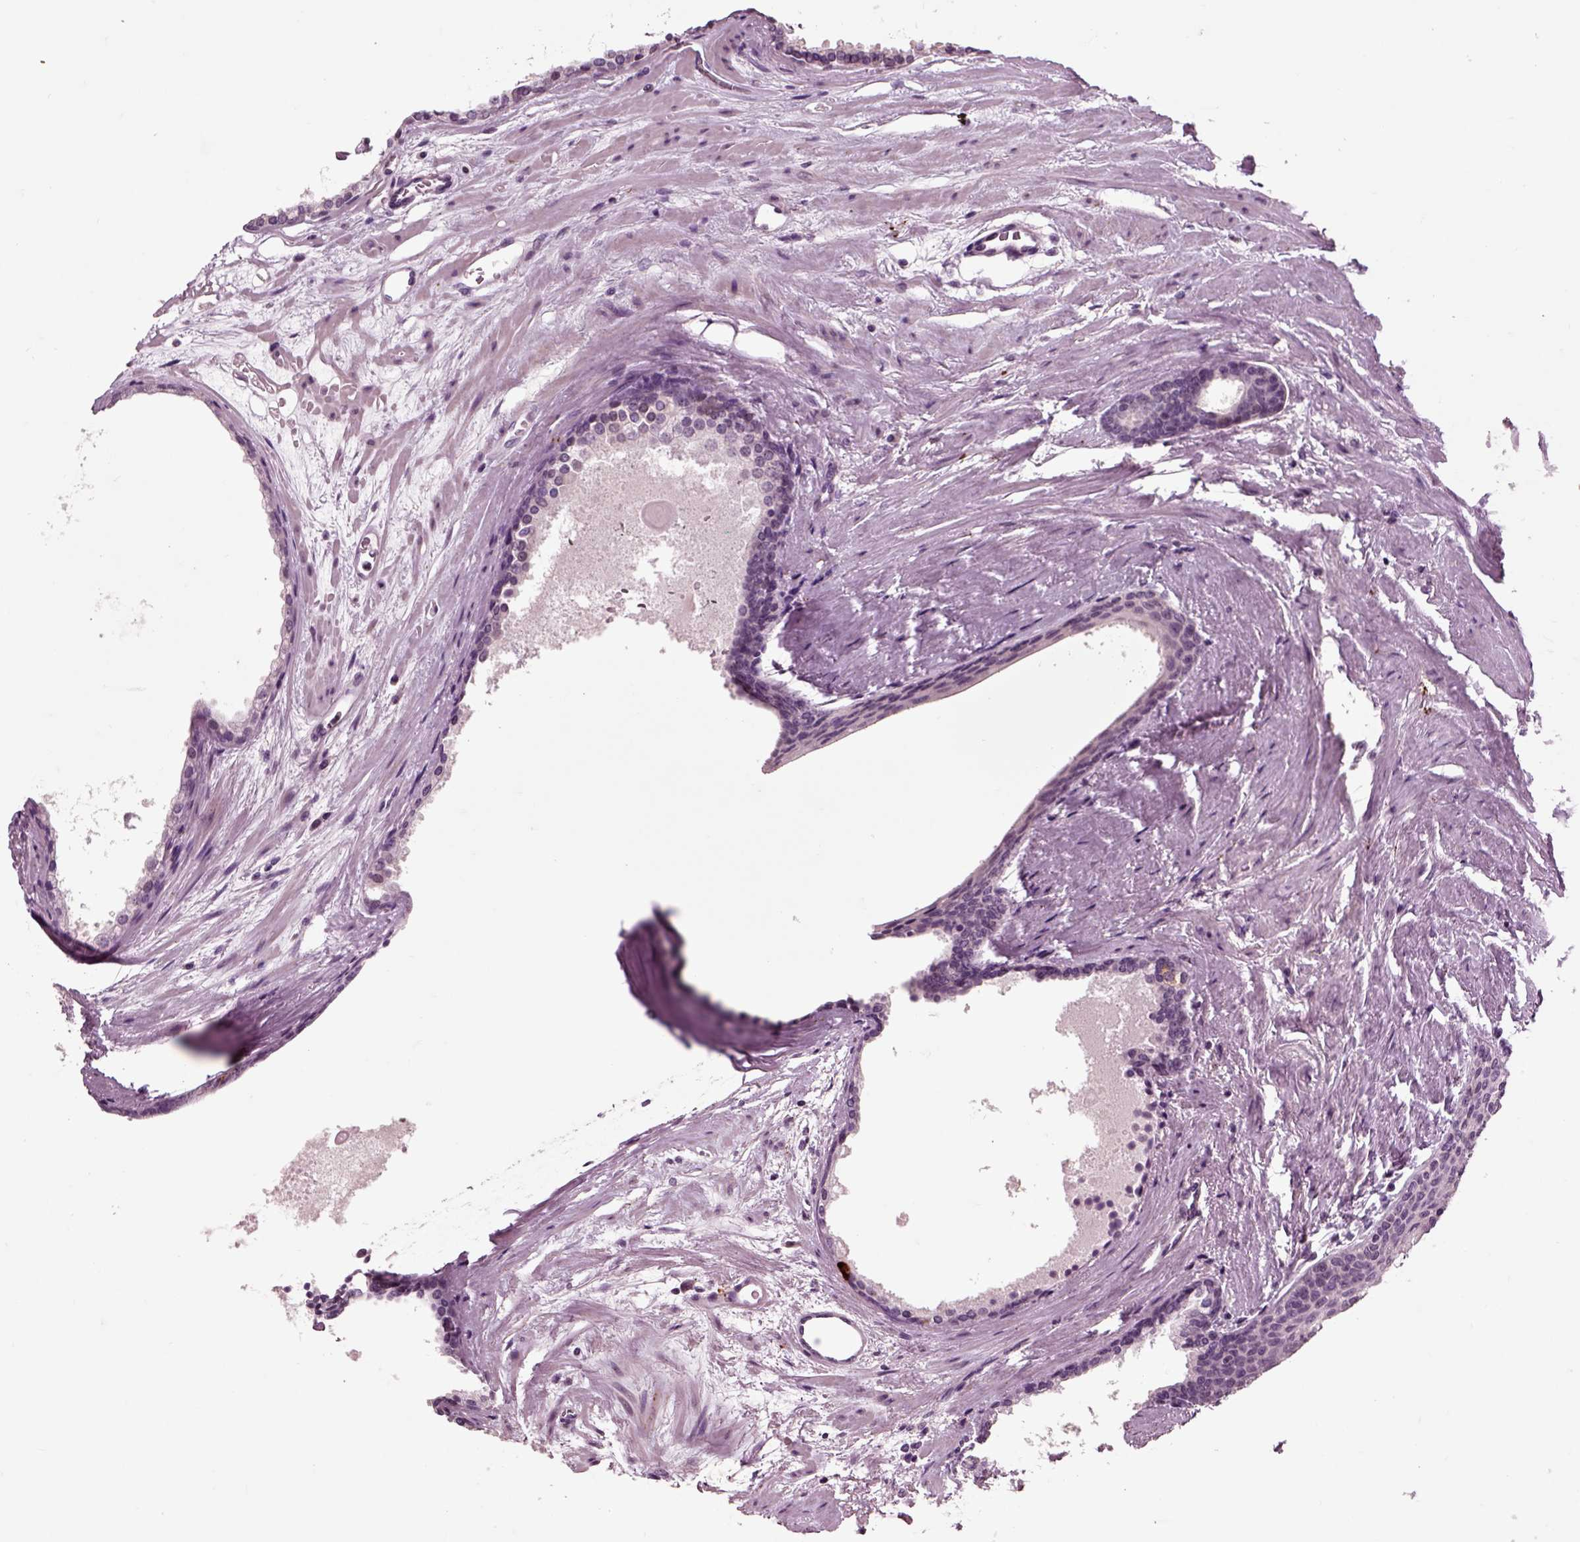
{"staining": {"intensity": "negative", "quantity": "none", "location": "none"}, "tissue": "prostate cancer", "cell_type": "Tumor cells", "image_type": "cancer", "snomed": [{"axis": "morphology", "description": "Adenocarcinoma, Low grade"}, {"axis": "topography", "description": "Prostate"}], "caption": "Immunohistochemistry micrograph of prostate cancer stained for a protein (brown), which displays no expression in tumor cells.", "gene": "CHGB", "patient": {"sex": "male", "age": 56}}